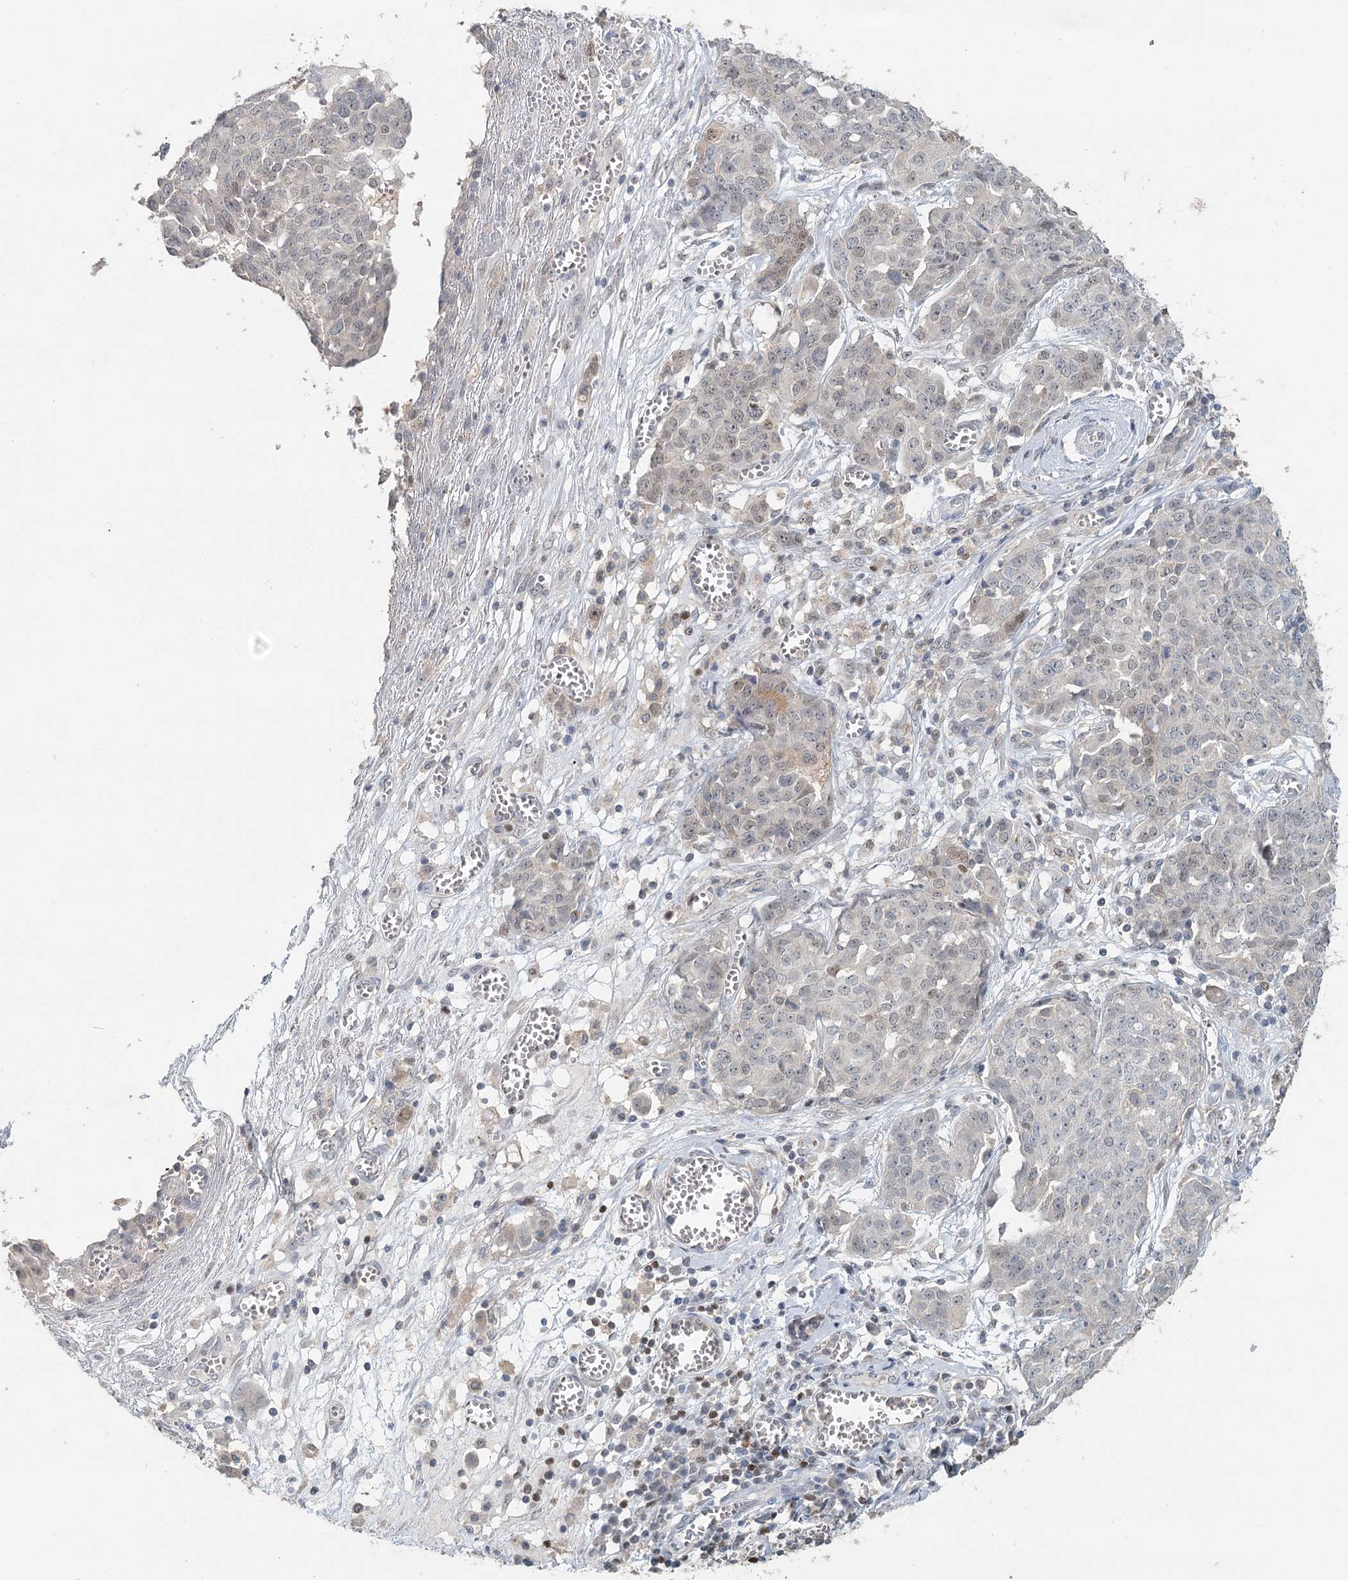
{"staining": {"intensity": "weak", "quantity": "<25%", "location": "nuclear"}, "tissue": "ovarian cancer", "cell_type": "Tumor cells", "image_type": "cancer", "snomed": [{"axis": "morphology", "description": "Cystadenocarcinoma, serous, NOS"}, {"axis": "topography", "description": "Soft tissue"}, {"axis": "topography", "description": "Ovary"}], "caption": "IHC micrograph of human serous cystadenocarcinoma (ovarian) stained for a protein (brown), which shows no staining in tumor cells.", "gene": "ADK", "patient": {"sex": "female", "age": 57}}